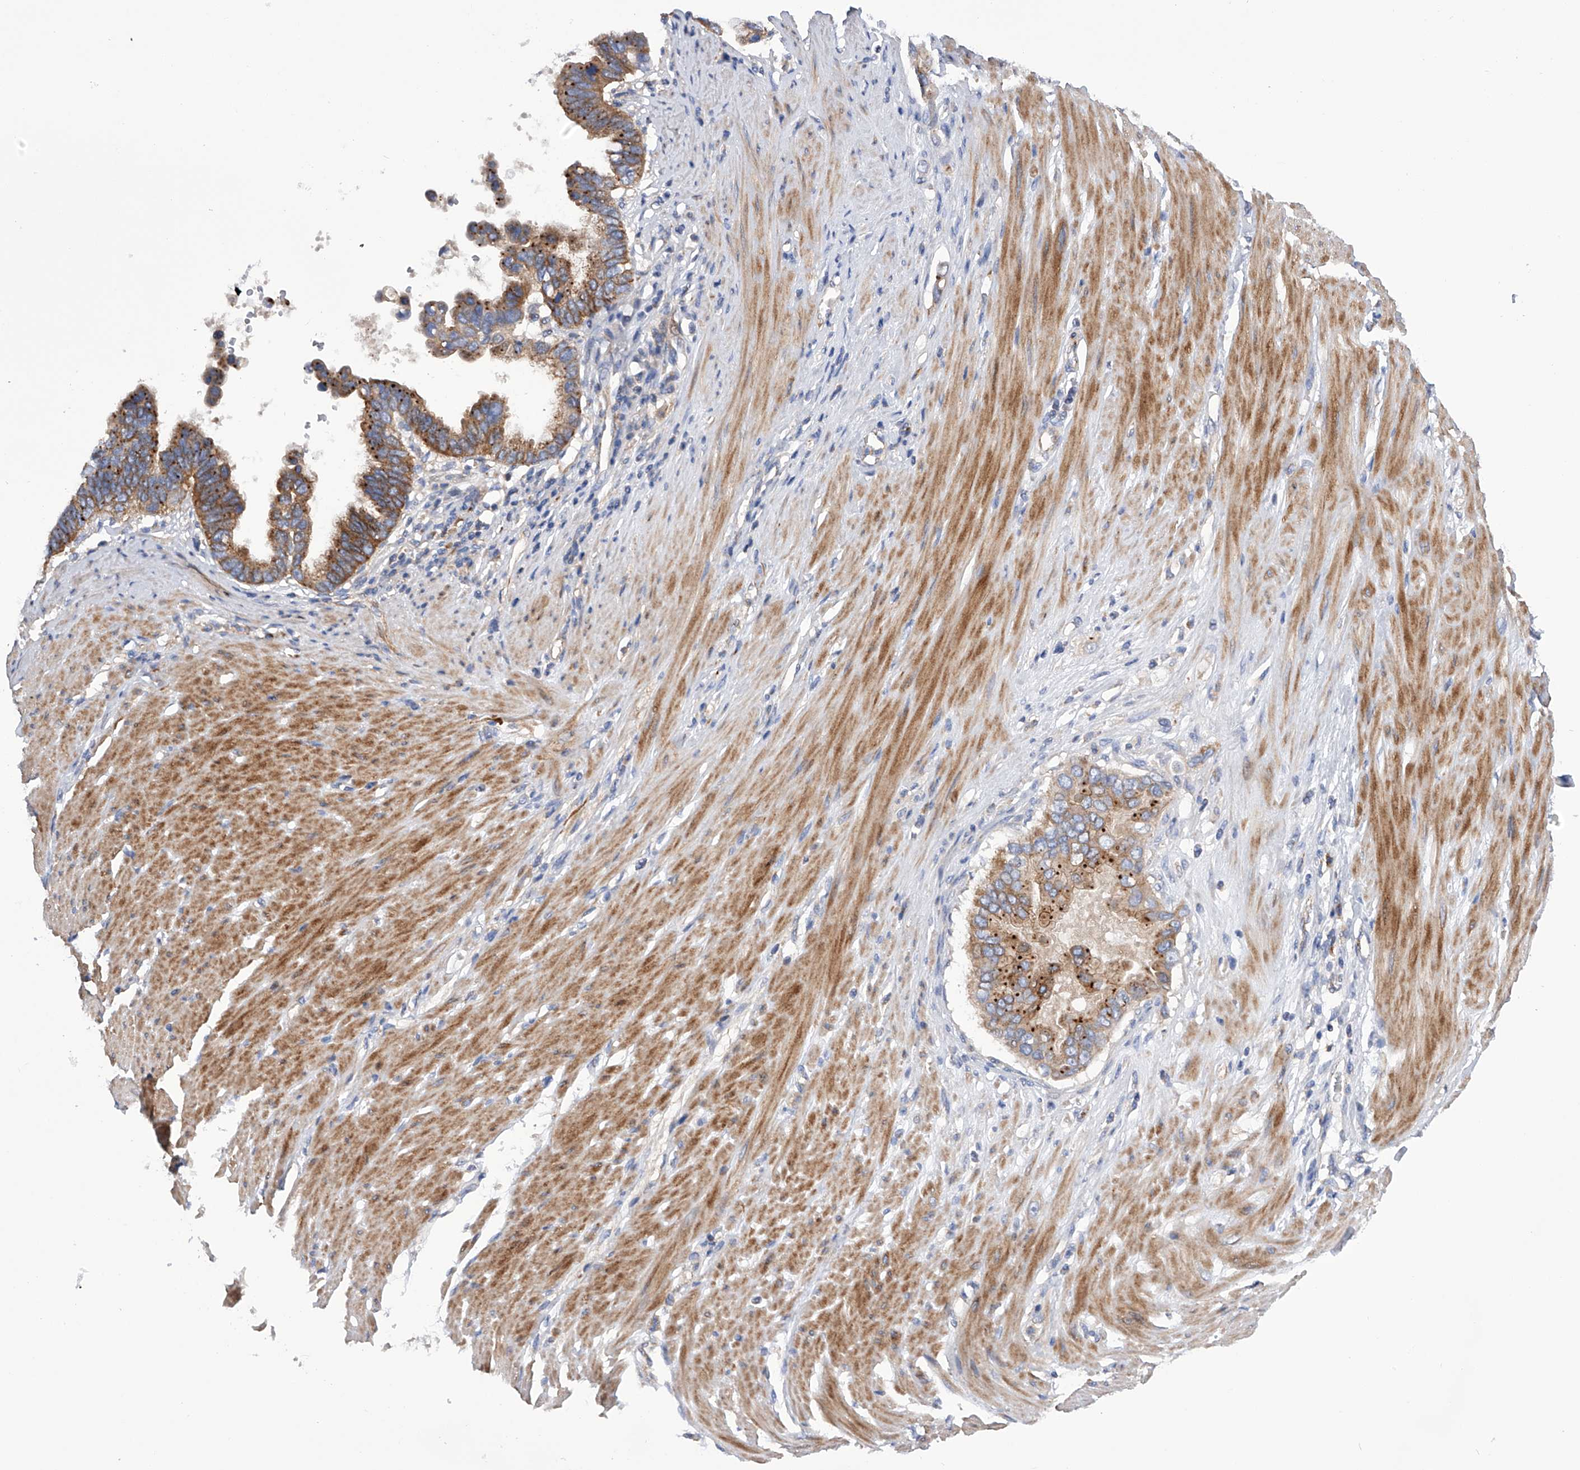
{"staining": {"intensity": "strong", "quantity": ">75%", "location": "cytoplasmic/membranous"}, "tissue": "pancreatic cancer", "cell_type": "Tumor cells", "image_type": "cancer", "snomed": [{"axis": "morphology", "description": "Adenocarcinoma, NOS"}, {"axis": "topography", "description": "Pancreas"}], "caption": "Immunohistochemical staining of pancreatic adenocarcinoma displays strong cytoplasmic/membranous protein staining in about >75% of tumor cells. The protein of interest is shown in brown color, while the nuclei are stained blue.", "gene": "MLYCD", "patient": {"sex": "female", "age": 56}}